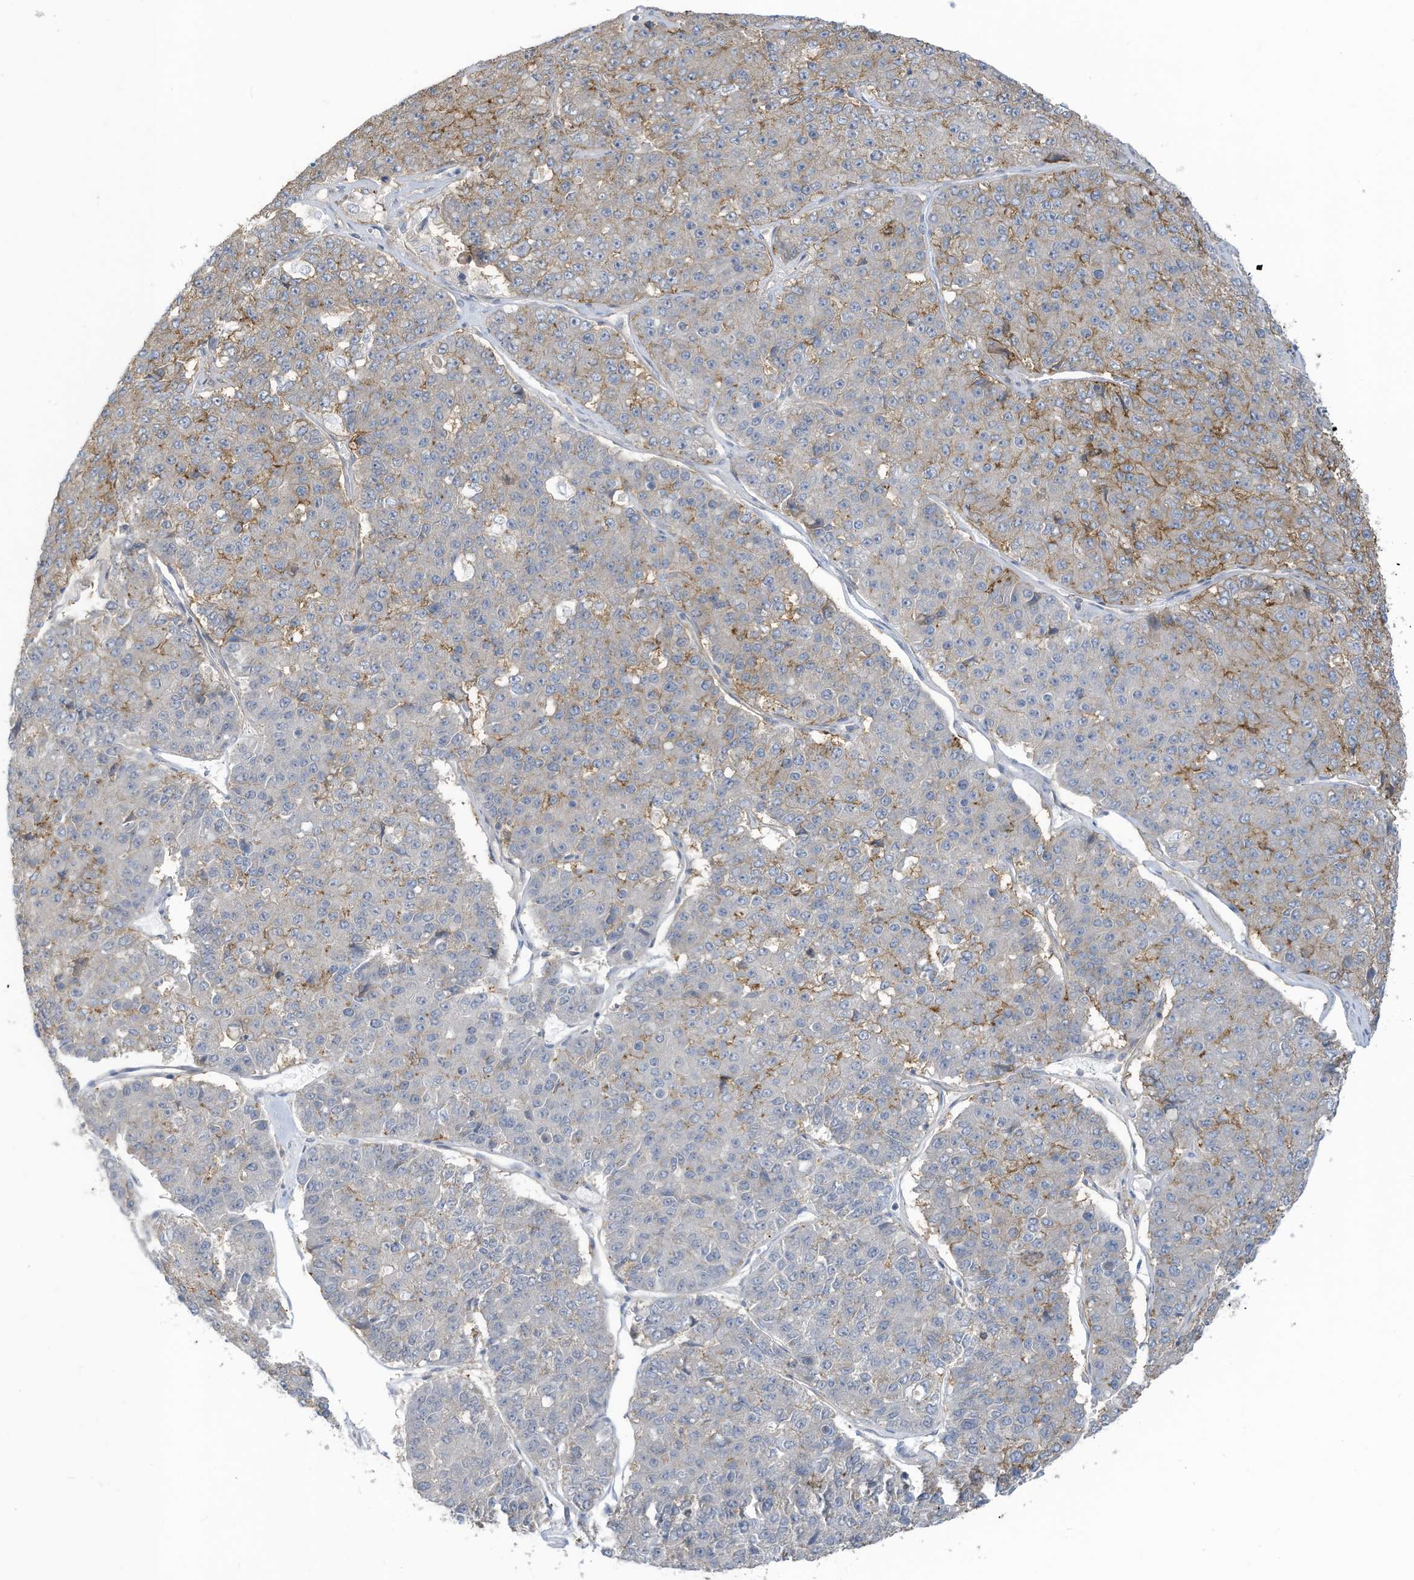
{"staining": {"intensity": "moderate", "quantity": "<25%", "location": "cytoplasmic/membranous"}, "tissue": "pancreatic cancer", "cell_type": "Tumor cells", "image_type": "cancer", "snomed": [{"axis": "morphology", "description": "Adenocarcinoma, NOS"}, {"axis": "topography", "description": "Pancreas"}], "caption": "Adenocarcinoma (pancreatic) stained for a protein (brown) shows moderate cytoplasmic/membranous positive positivity in approximately <25% of tumor cells.", "gene": "SLC1A5", "patient": {"sex": "male", "age": 50}}